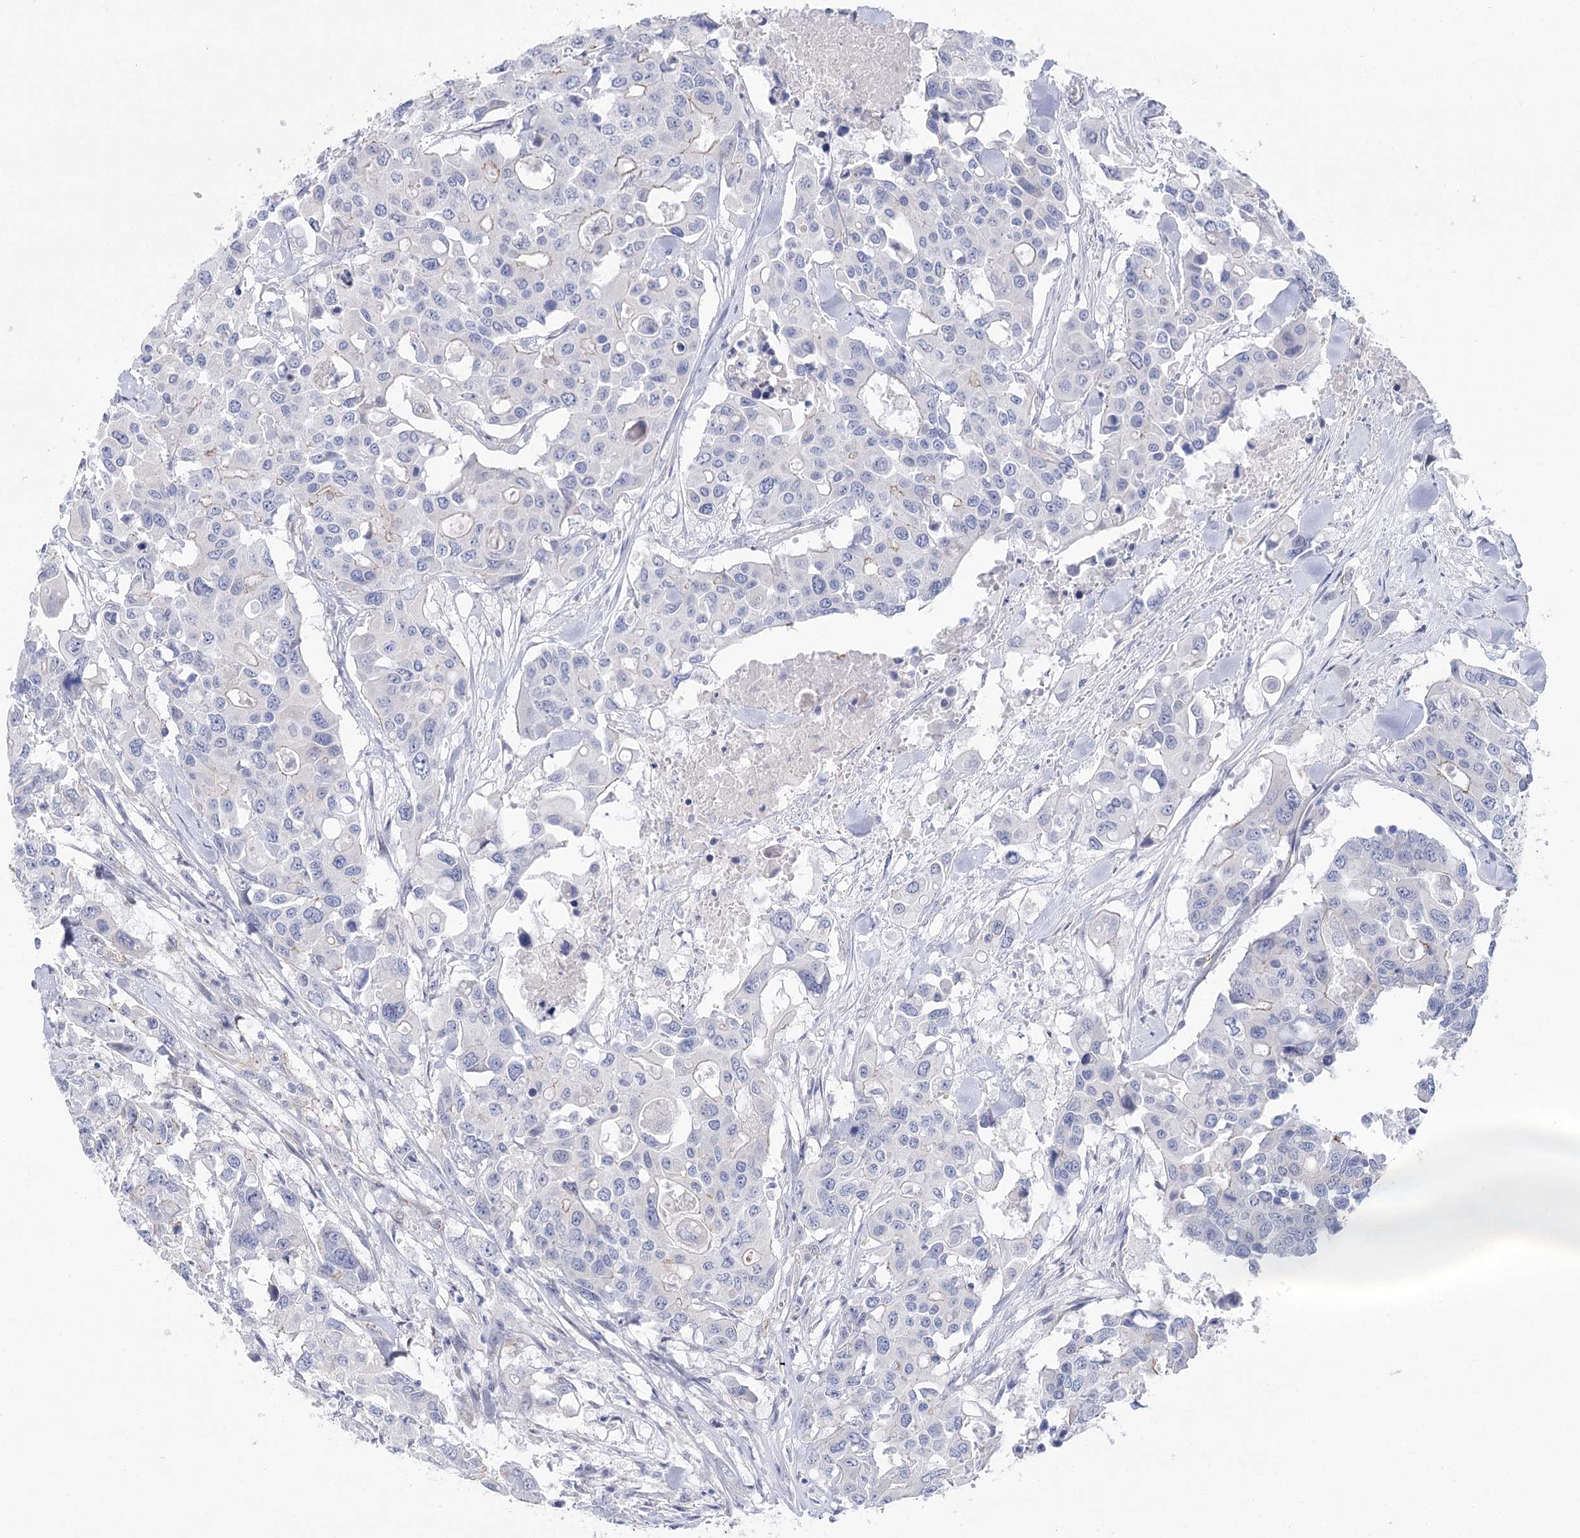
{"staining": {"intensity": "negative", "quantity": "none", "location": "none"}, "tissue": "colorectal cancer", "cell_type": "Tumor cells", "image_type": "cancer", "snomed": [{"axis": "morphology", "description": "Adenocarcinoma, NOS"}, {"axis": "topography", "description": "Colon"}], "caption": "Tumor cells are negative for protein expression in human colorectal cancer (adenocarcinoma).", "gene": "NRAP", "patient": {"sex": "male", "age": 77}}